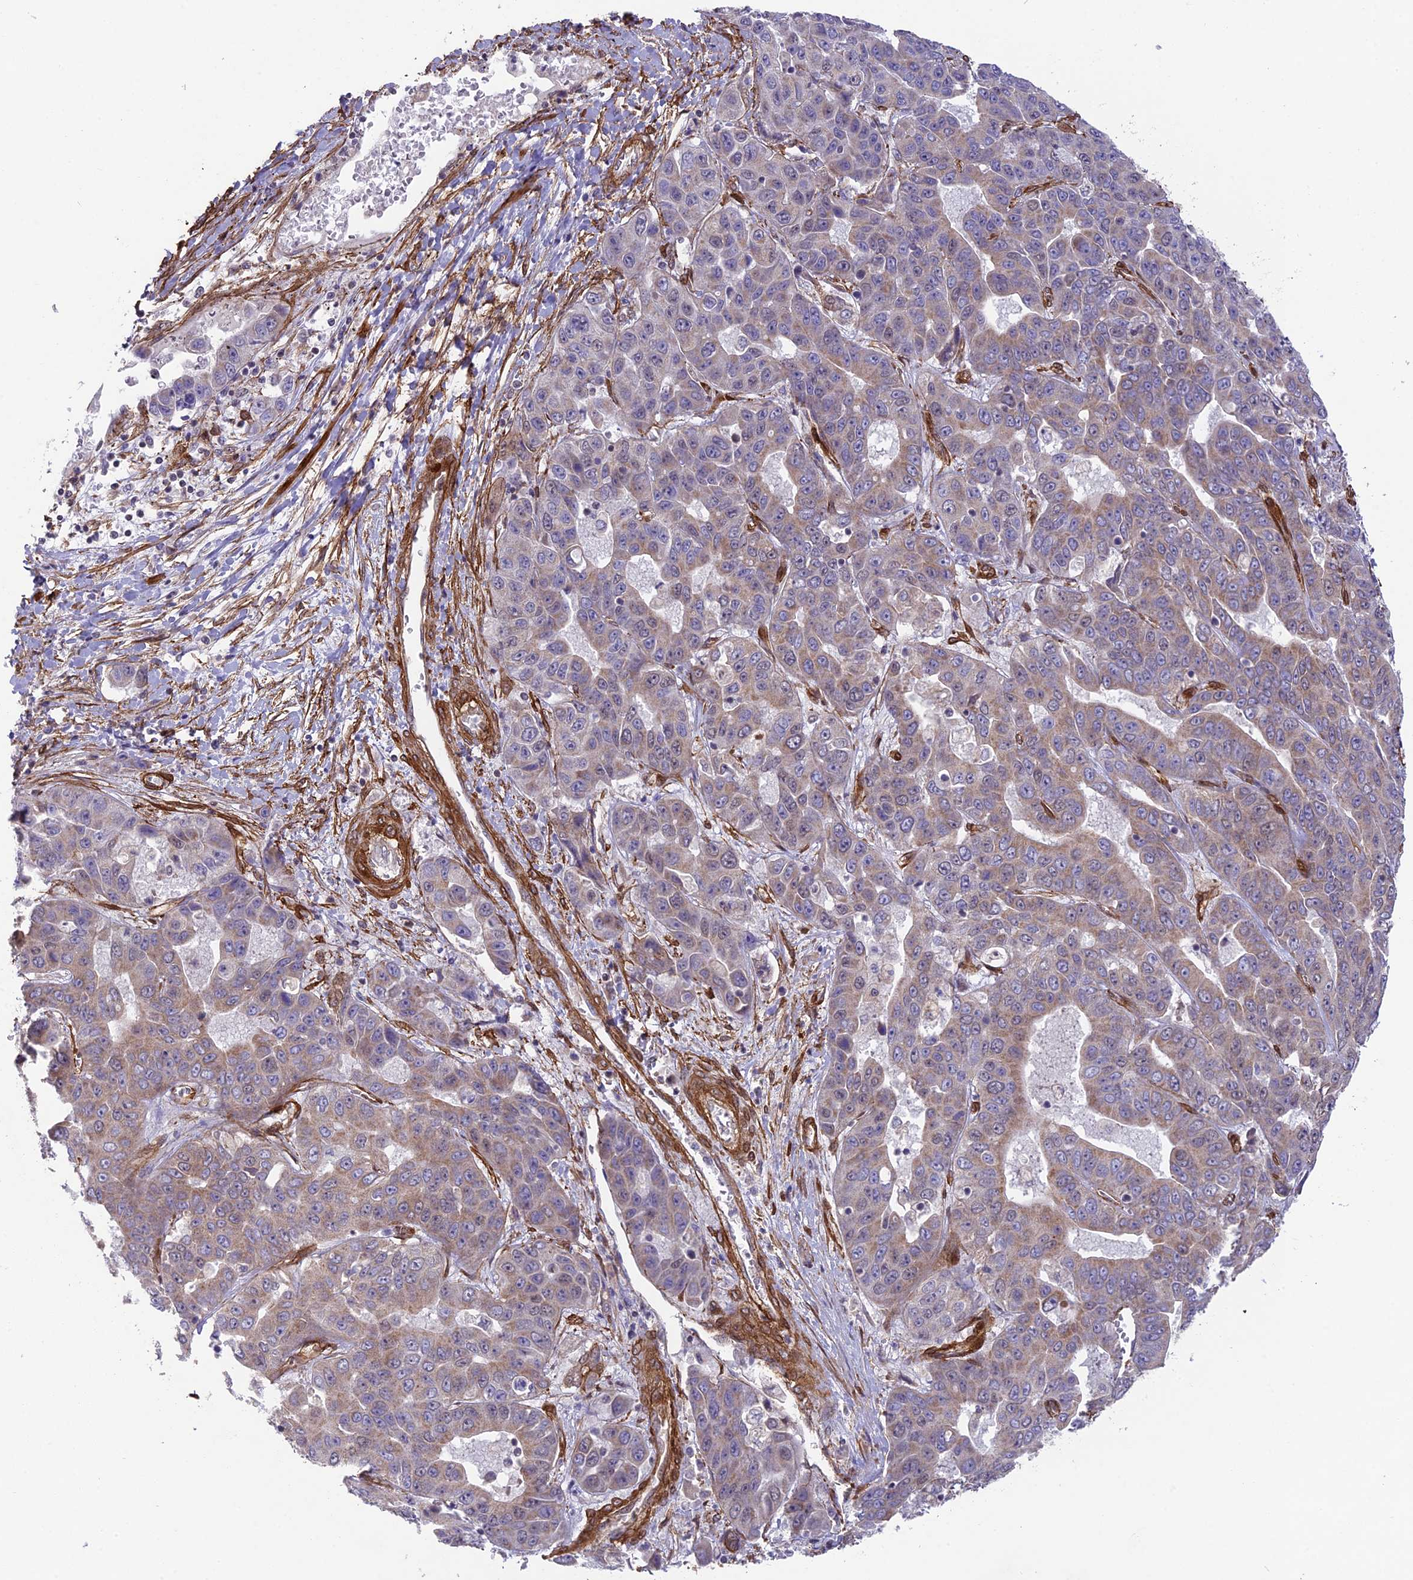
{"staining": {"intensity": "weak", "quantity": ">75%", "location": "cytoplasmic/membranous"}, "tissue": "liver cancer", "cell_type": "Tumor cells", "image_type": "cancer", "snomed": [{"axis": "morphology", "description": "Cholangiocarcinoma"}, {"axis": "topography", "description": "Liver"}], "caption": "A photomicrograph of human liver cancer (cholangiocarcinoma) stained for a protein displays weak cytoplasmic/membranous brown staining in tumor cells. The staining is performed using DAB brown chromogen to label protein expression. The nuclei are counter-stained blue using hematoxylin.", "gene": "TNS1", "patient": {"sex": "female", "age": 52}}